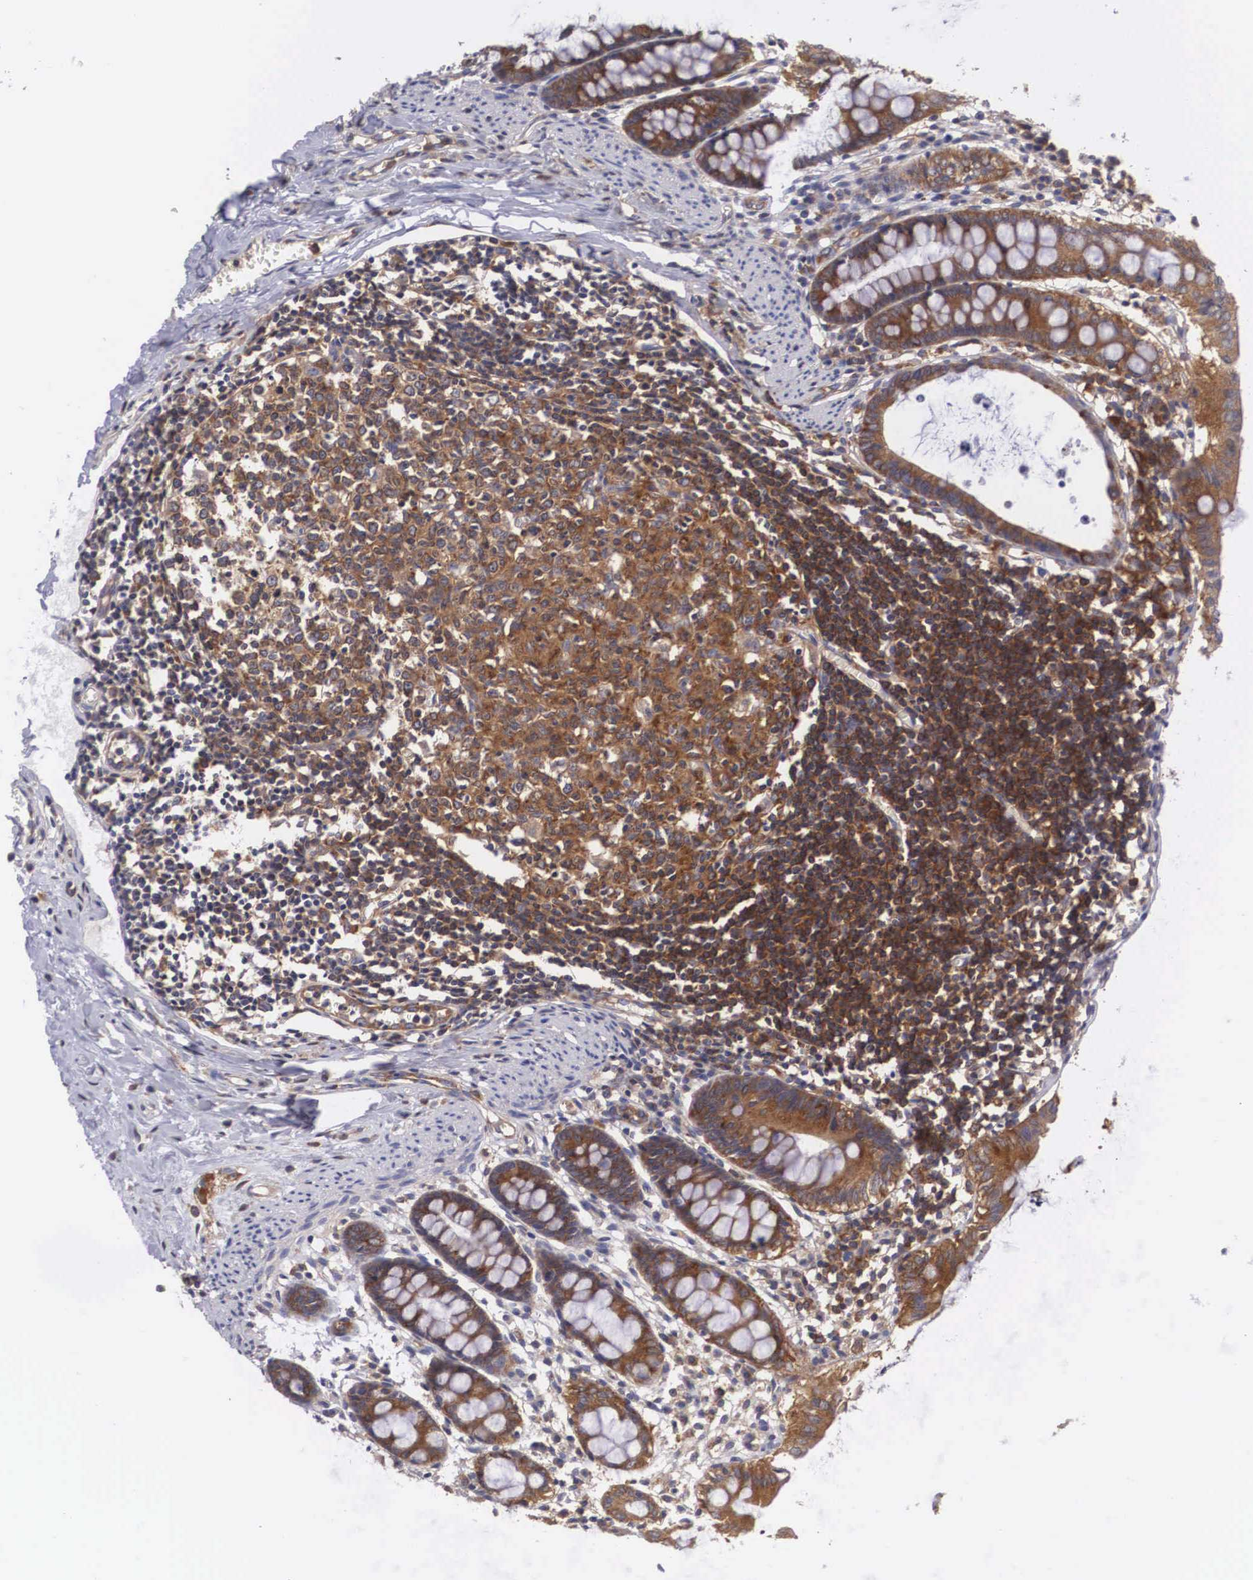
{"staining": {"intensity": "weak", "quantity": ">75%", "location": "cytoplasmic/membranous"}, "tissue": "colon", "cell_type": "Endothelial cells", "image_type": "normal", "snomed": [{"axis": "morphology", "description": "Normal tissue, NOS"}, {"axis": "topography", "description": "Colon"}], "caption": "This photomicrograph demonstrates IHC staining of benign human colon, with low weak cytoplasmic/membranous staining in approximately >75% of endothelial cells.", "gene": "GRIPAP1", "patient": {"sex": "male", "age": 1}}